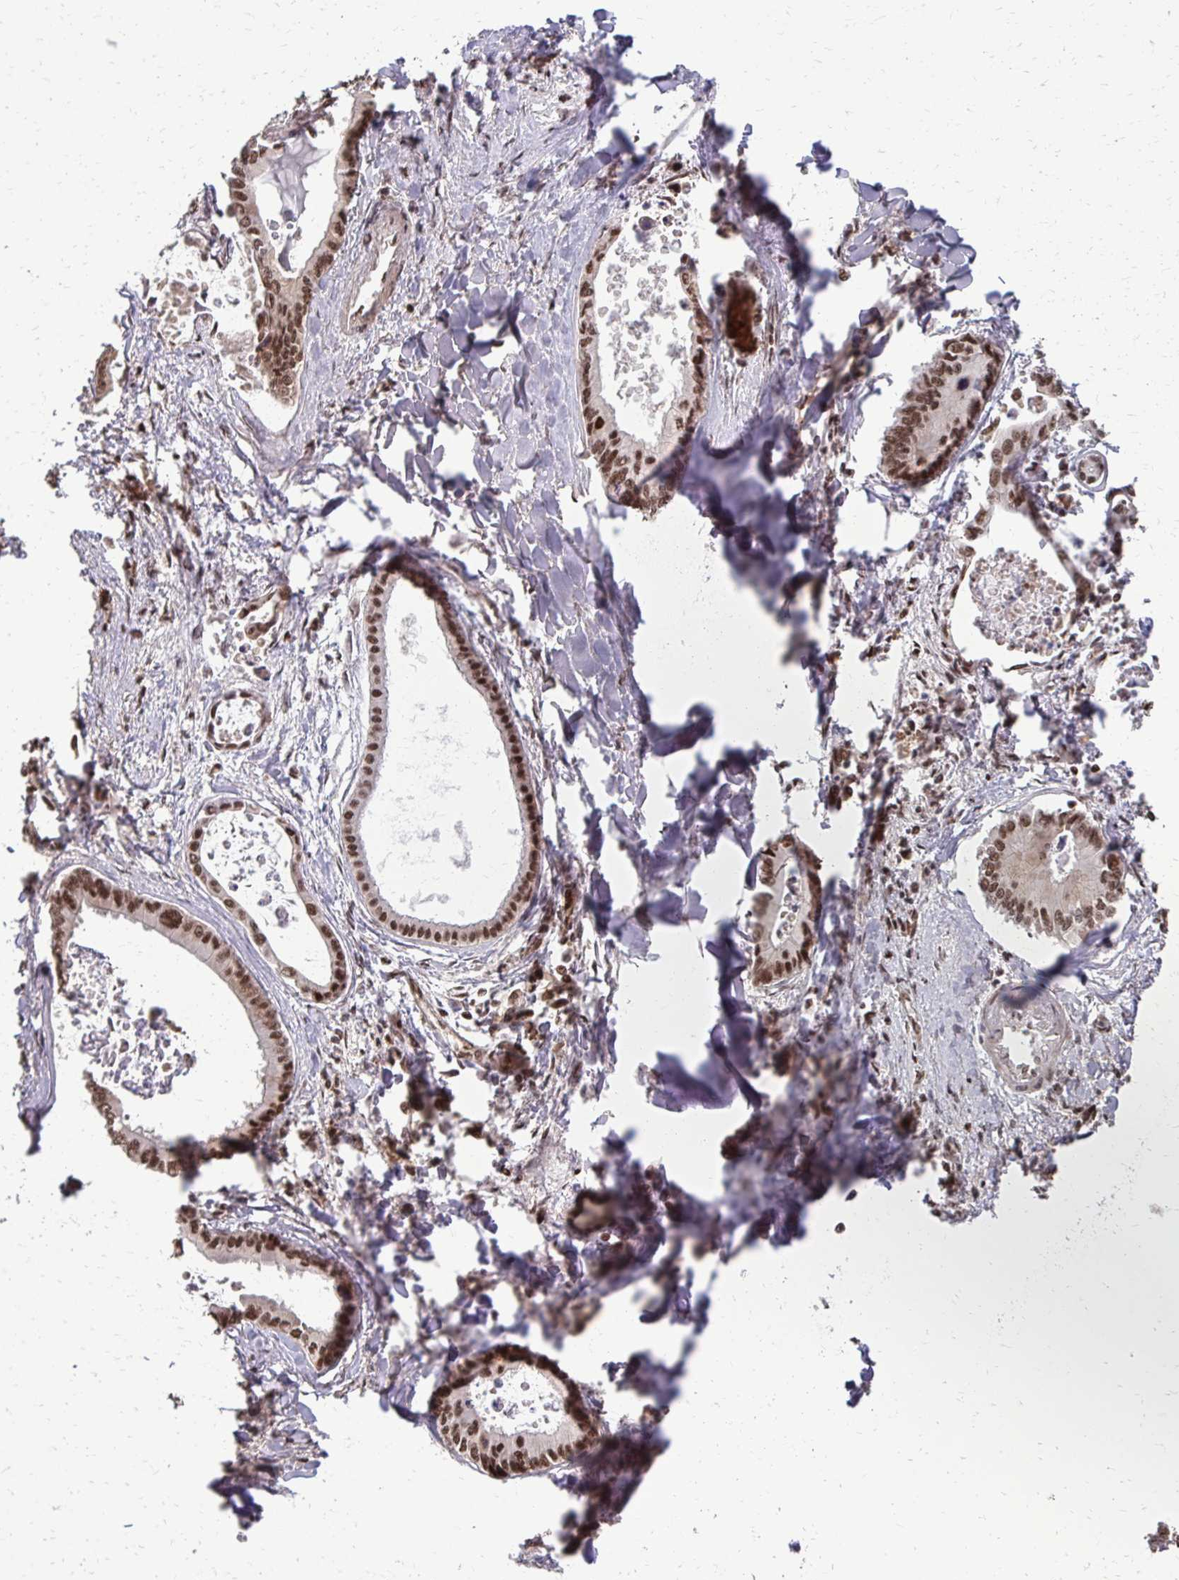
{"staining": {"intensity": "strong", "quantity": ">75%", "location": "nuclear"}, "tissue": "liver cancer", "cell_type": "Tumor cells", "image_type": "cancer", "snomed": [{"axis": "morphology", "description": "Cholangiocarcinoma"}, {"axis": "topography", "description": "Liver"}], "caption": "There is high levels of strong nuclear positivity in tumor cells of cholangiocarcinoma (liver), as demonstrated by immunohistochemical staining (brown color).", "gene": "SS18", "patient": {"sex": "male", "age": 66}}